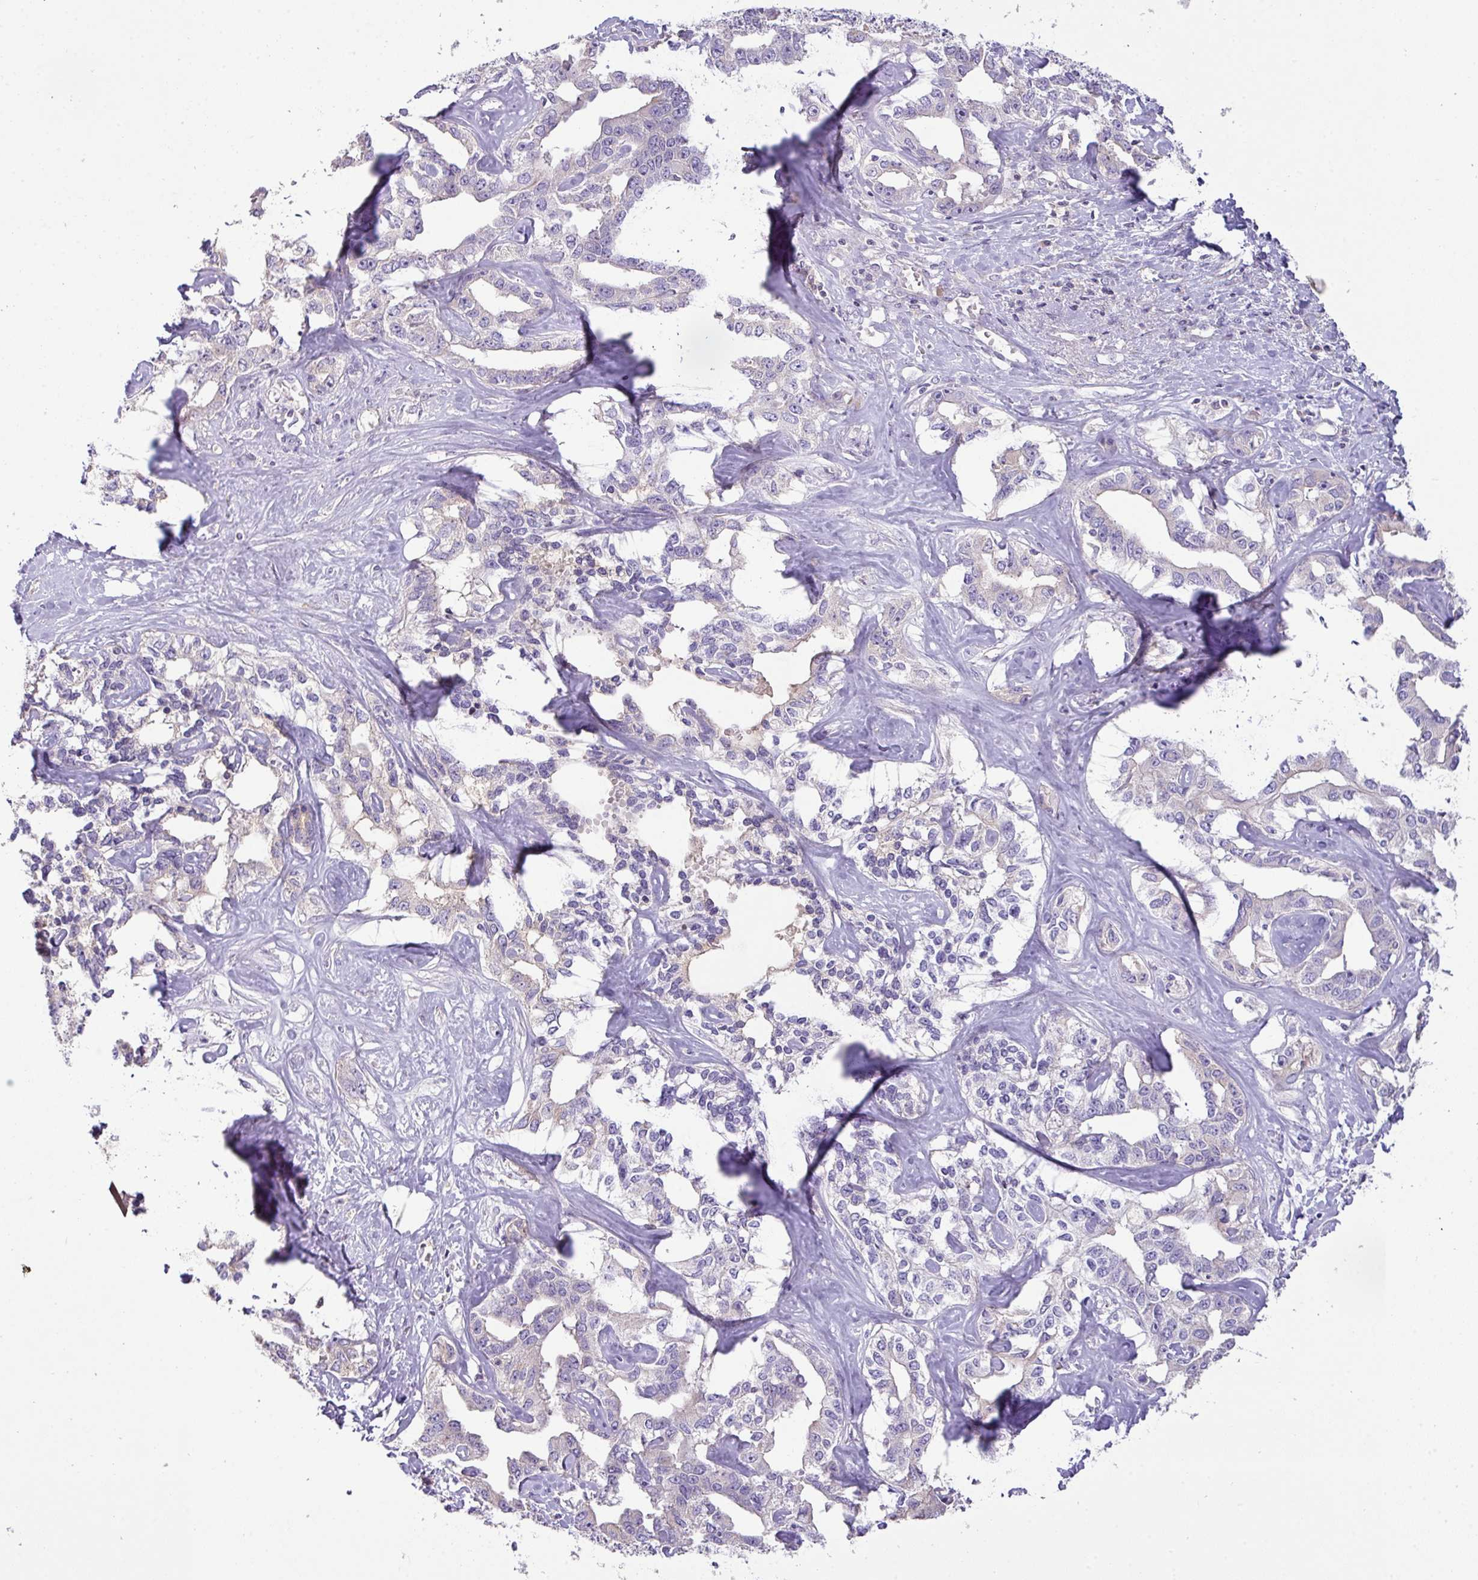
{"staining": {"intensity": "negative", "quantity": "none", "location": "none"}, "tissue": "liver cancer", "cell_type": "Tumor cells", "image_type": "cancer", "snomed": [{"axis": "morphology", "description": "Cholangiocarcinoma"}, {"axis": "topography", "description": "Liver"}], "caption": "This is a photomicrograph of IHC staining of liver cancer, which shows no staining in tumor cells. The staining was performed using DAB to visualize the protein expression in brown, while the nuclei were stained in blue with hematoxylin (Magnification: 20x).", "gene": "OR6C6", "patient": {"sex": "male", "age": 59}}